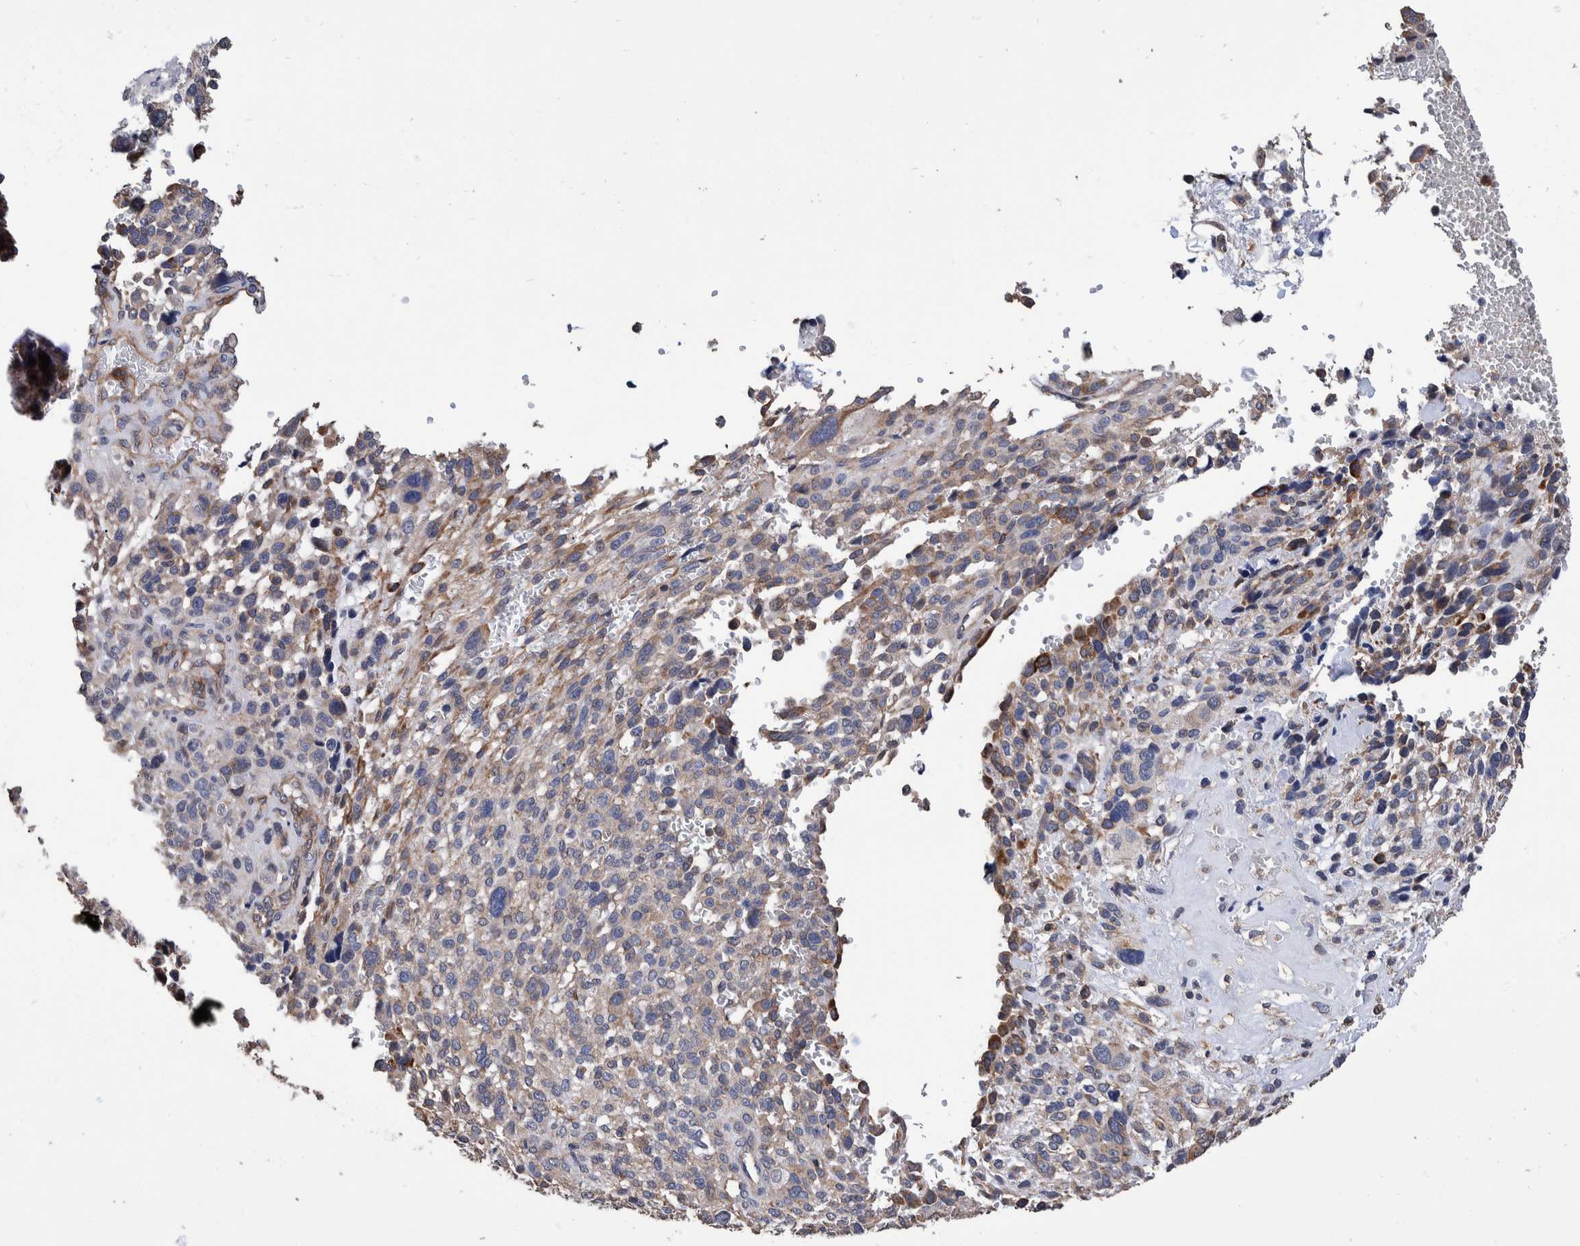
{"staining": {"intensity": "weak", "quantity": "<25%", "location": "cytoplasmic/membranous"}, "tissue": "melanoma", "cell_type": "Tumor cells", "image_type": "cancer", "snomed": [{"axis": "morphology", "description": "Malignant melanoma, NOS"}, {"axis": "topography", "description": "Skin"}], "caption": "IHC histopathology image of malignant melanoma stained for a protein (brown), which displays no staining in tumor cells.", "gene": "SLC45A4", "patient": {"sex": "female", "age": 55}}